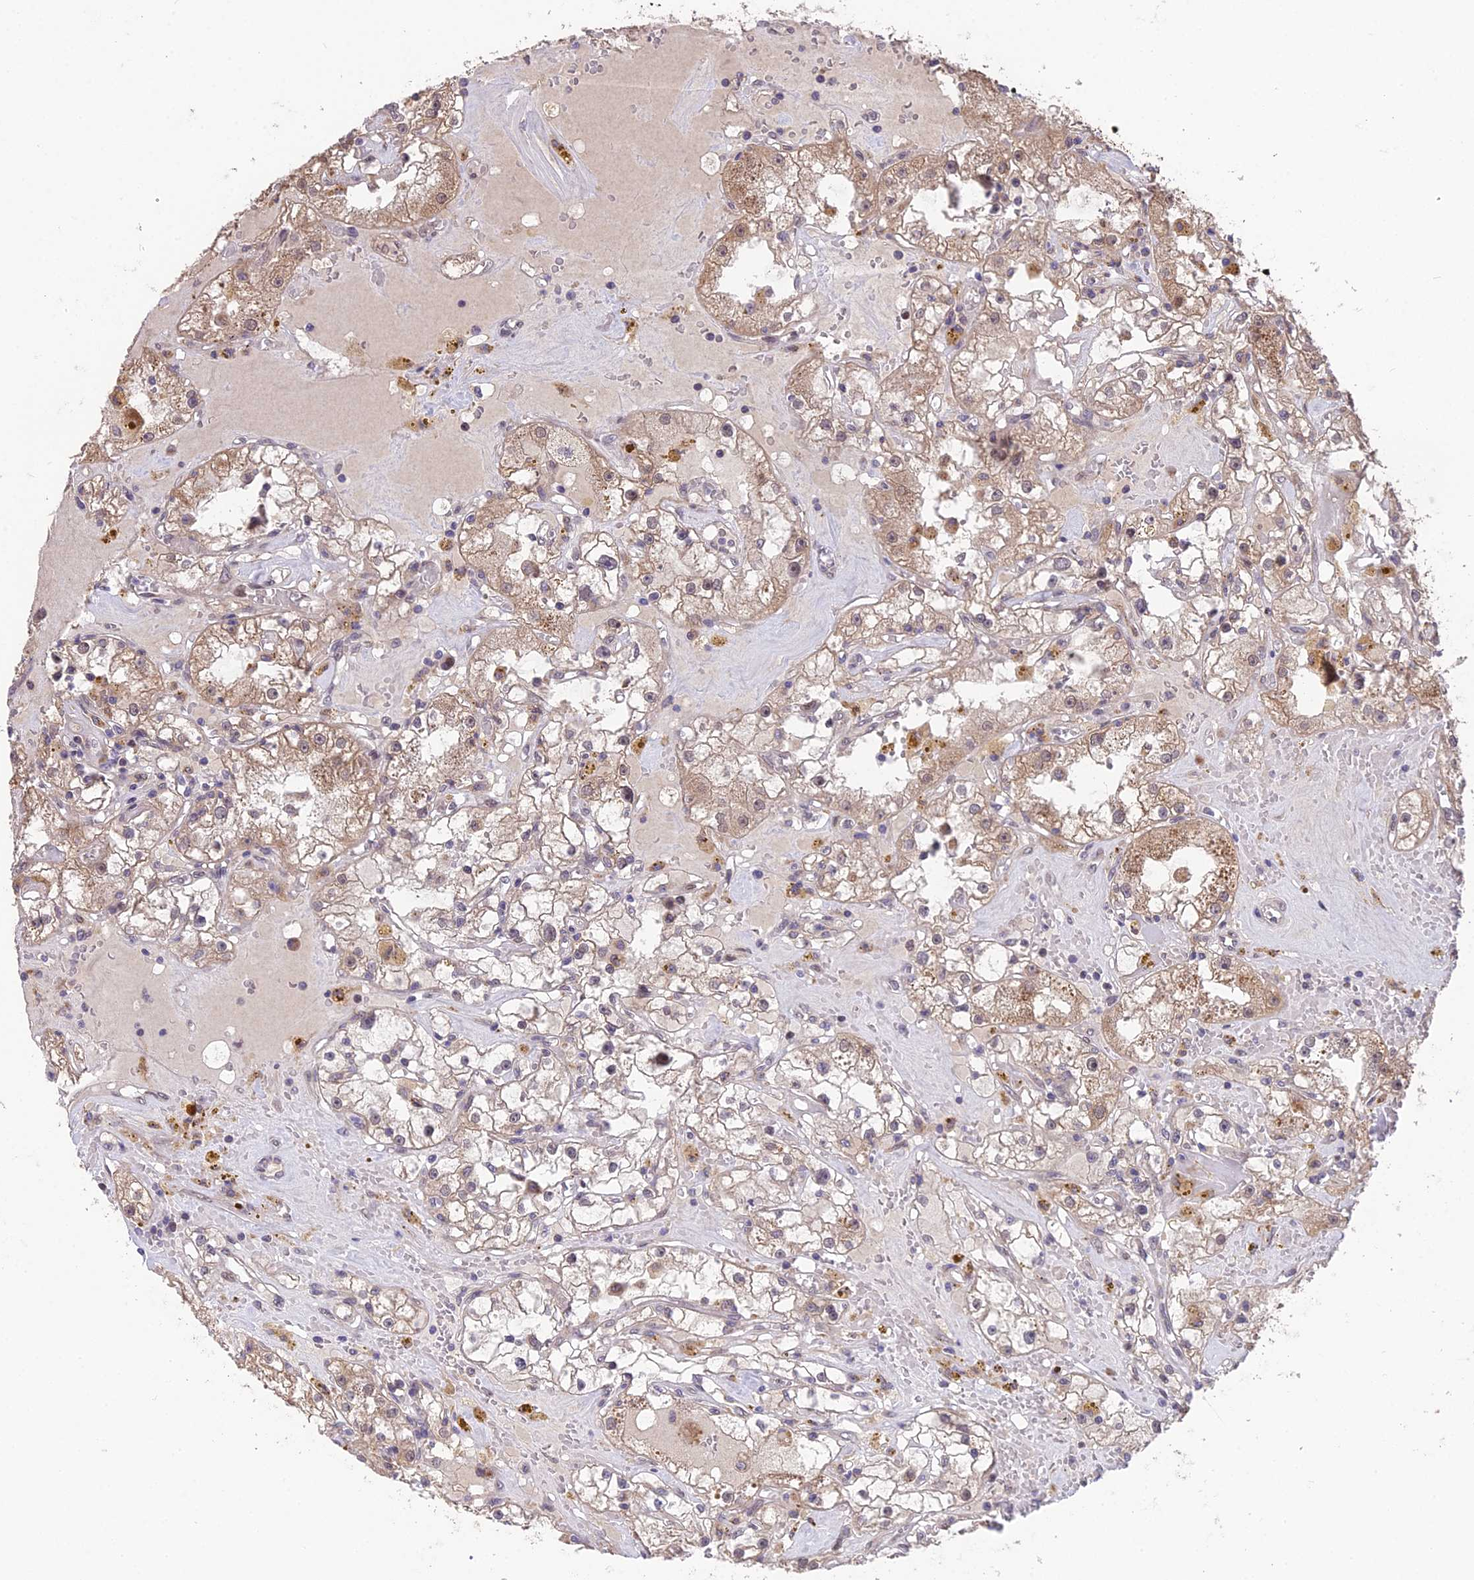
{"staining": {"intensity": "moderate", "quantity": "25%-75%", "location": "cytoplasmic/membranous"}, "tissue": "renal cancer", "cell_type": "Tumor cells", "image_type": "cancer", "snomed": [{"axis": "morphology", "description": "Adenocarcinoma, NOS"}, {"axis": "topography", "description": "Kidney"}], "caption": "A micrograph of renal cancer (adenocarcinoma) stained for a protein reveals moderate cytoplasmic/membranous brown staining in tumor cells.", "gene": "CYP2R1", "patient": {"sex": "male", "age": 56}}